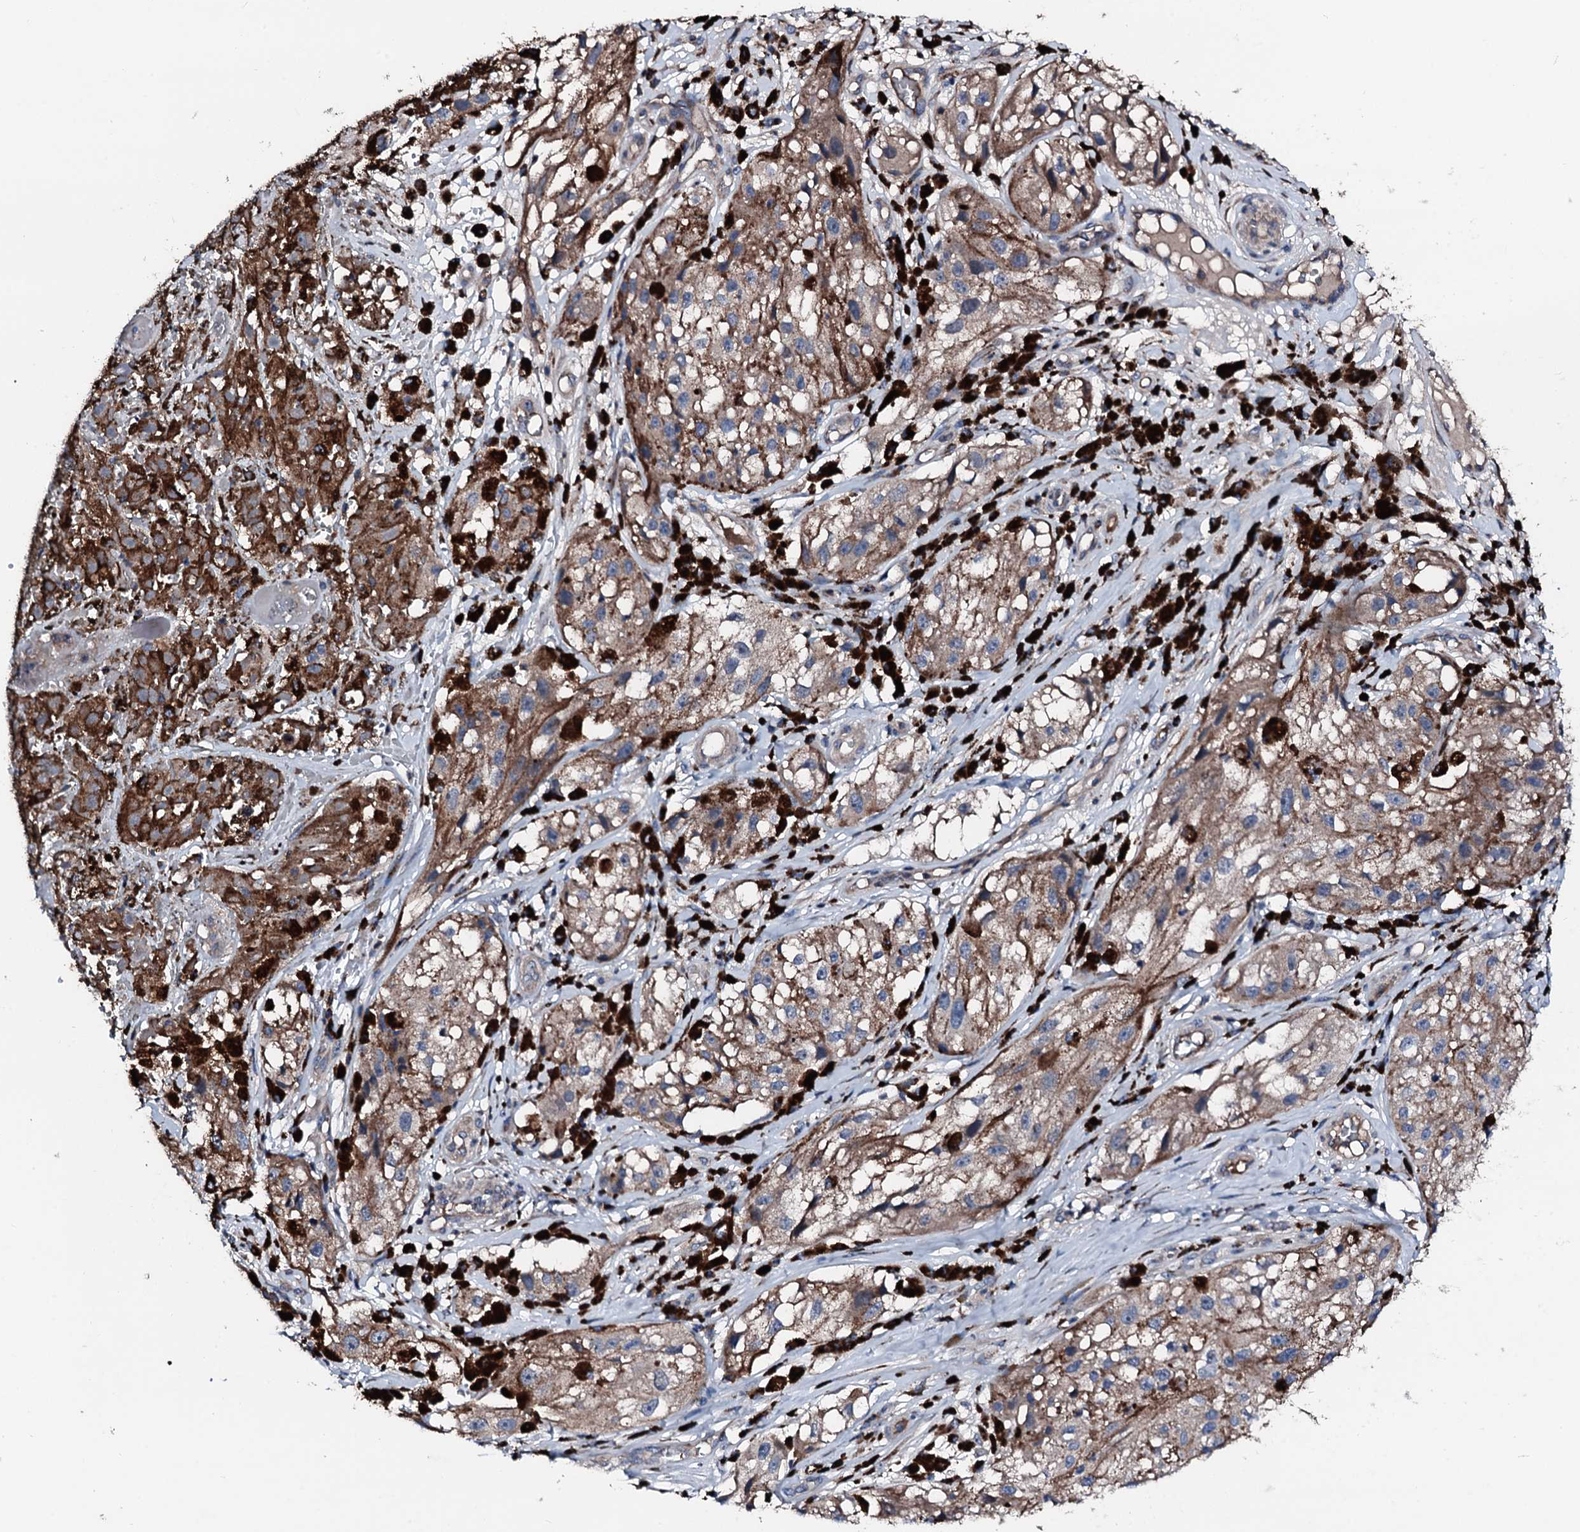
{"staining": {"intensity": "weak", "quantity": ">75%", "location": "cytoplasmic/membranous"}, "tissue": "melanoma", "cell_type": "Tumor cells", "image_type": "cancer", "snomed": [{"axis": "morphology", "description": "Malignant melanoma, NOS"}, {"axis": "topography", "description": "Skin"}], "caption": "Protein expression analysis of malignant melanoma exhibits weak cytoplasmic/membranous expression in approximately >75% of tumor cells. The protein of interest is shown in brown color, while the nuclei are stained blue.", "gene": "TRAFD1", "patient": {"sex": "male", "age": 88}}